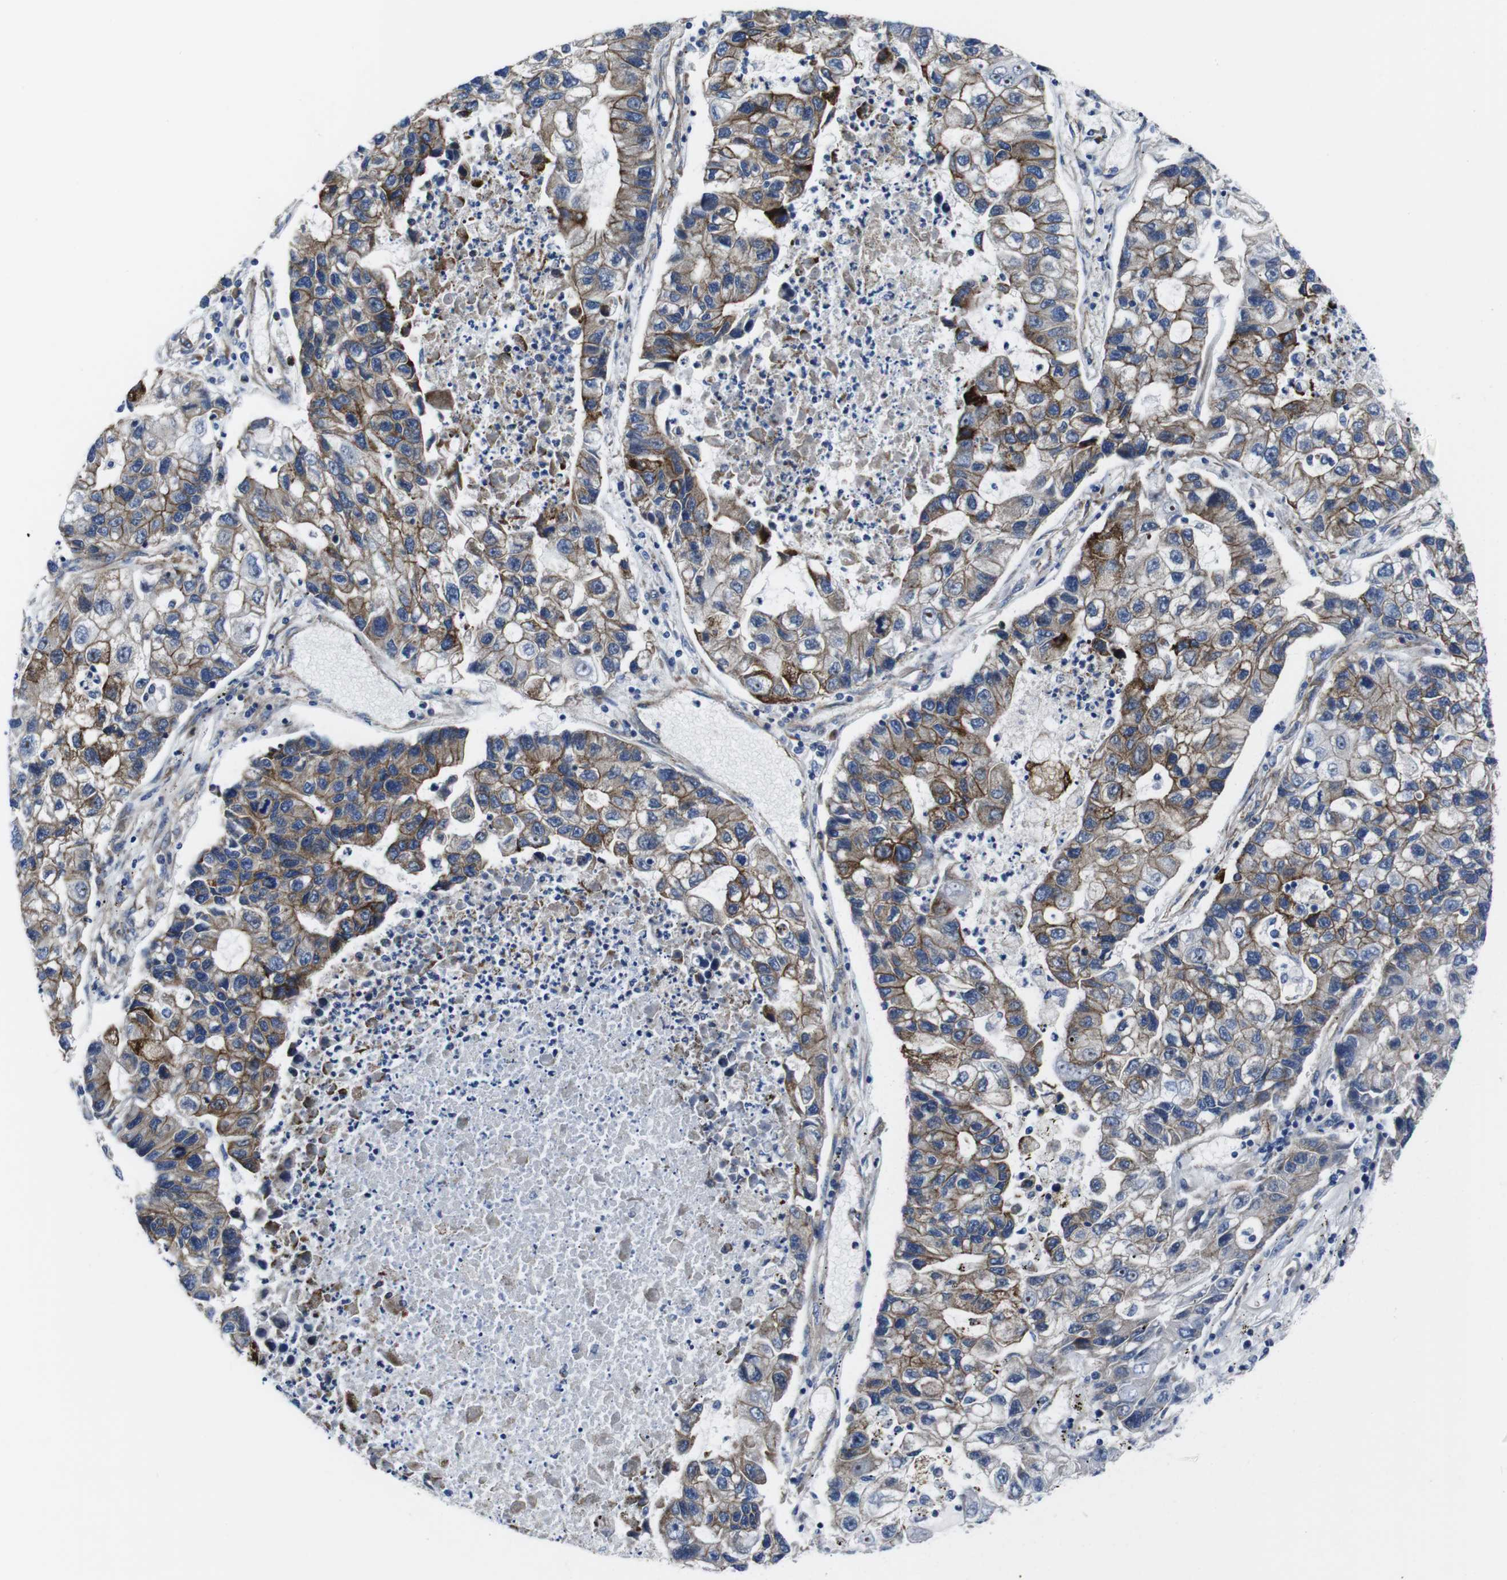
{"staining": {"intensity": "moderate", "quantity": "25%-75%", "location": "cytoplasmic/membranous"}, "tissue": "lung cancer", "cell_type": "Tumor cells", "image_type": "cancer", "snomed": [{"axis": "morphology", "description": "Adenocarcinoma, NOS"}, {"axis": "topography", "description": "Lung"}], "caption": "Immunohistochemical staining of human lung cancer (adenocarcinoma) shows moderate cytoplasmic/membranous protein positivity in about 25%-75% of tumor cells. (DAB (3,3'-diaminobenzidine) = brown stain, brightfield microscopy at high magnification).", "gene": "NUMB", "patient": {"sex": "female", "age": 51}}